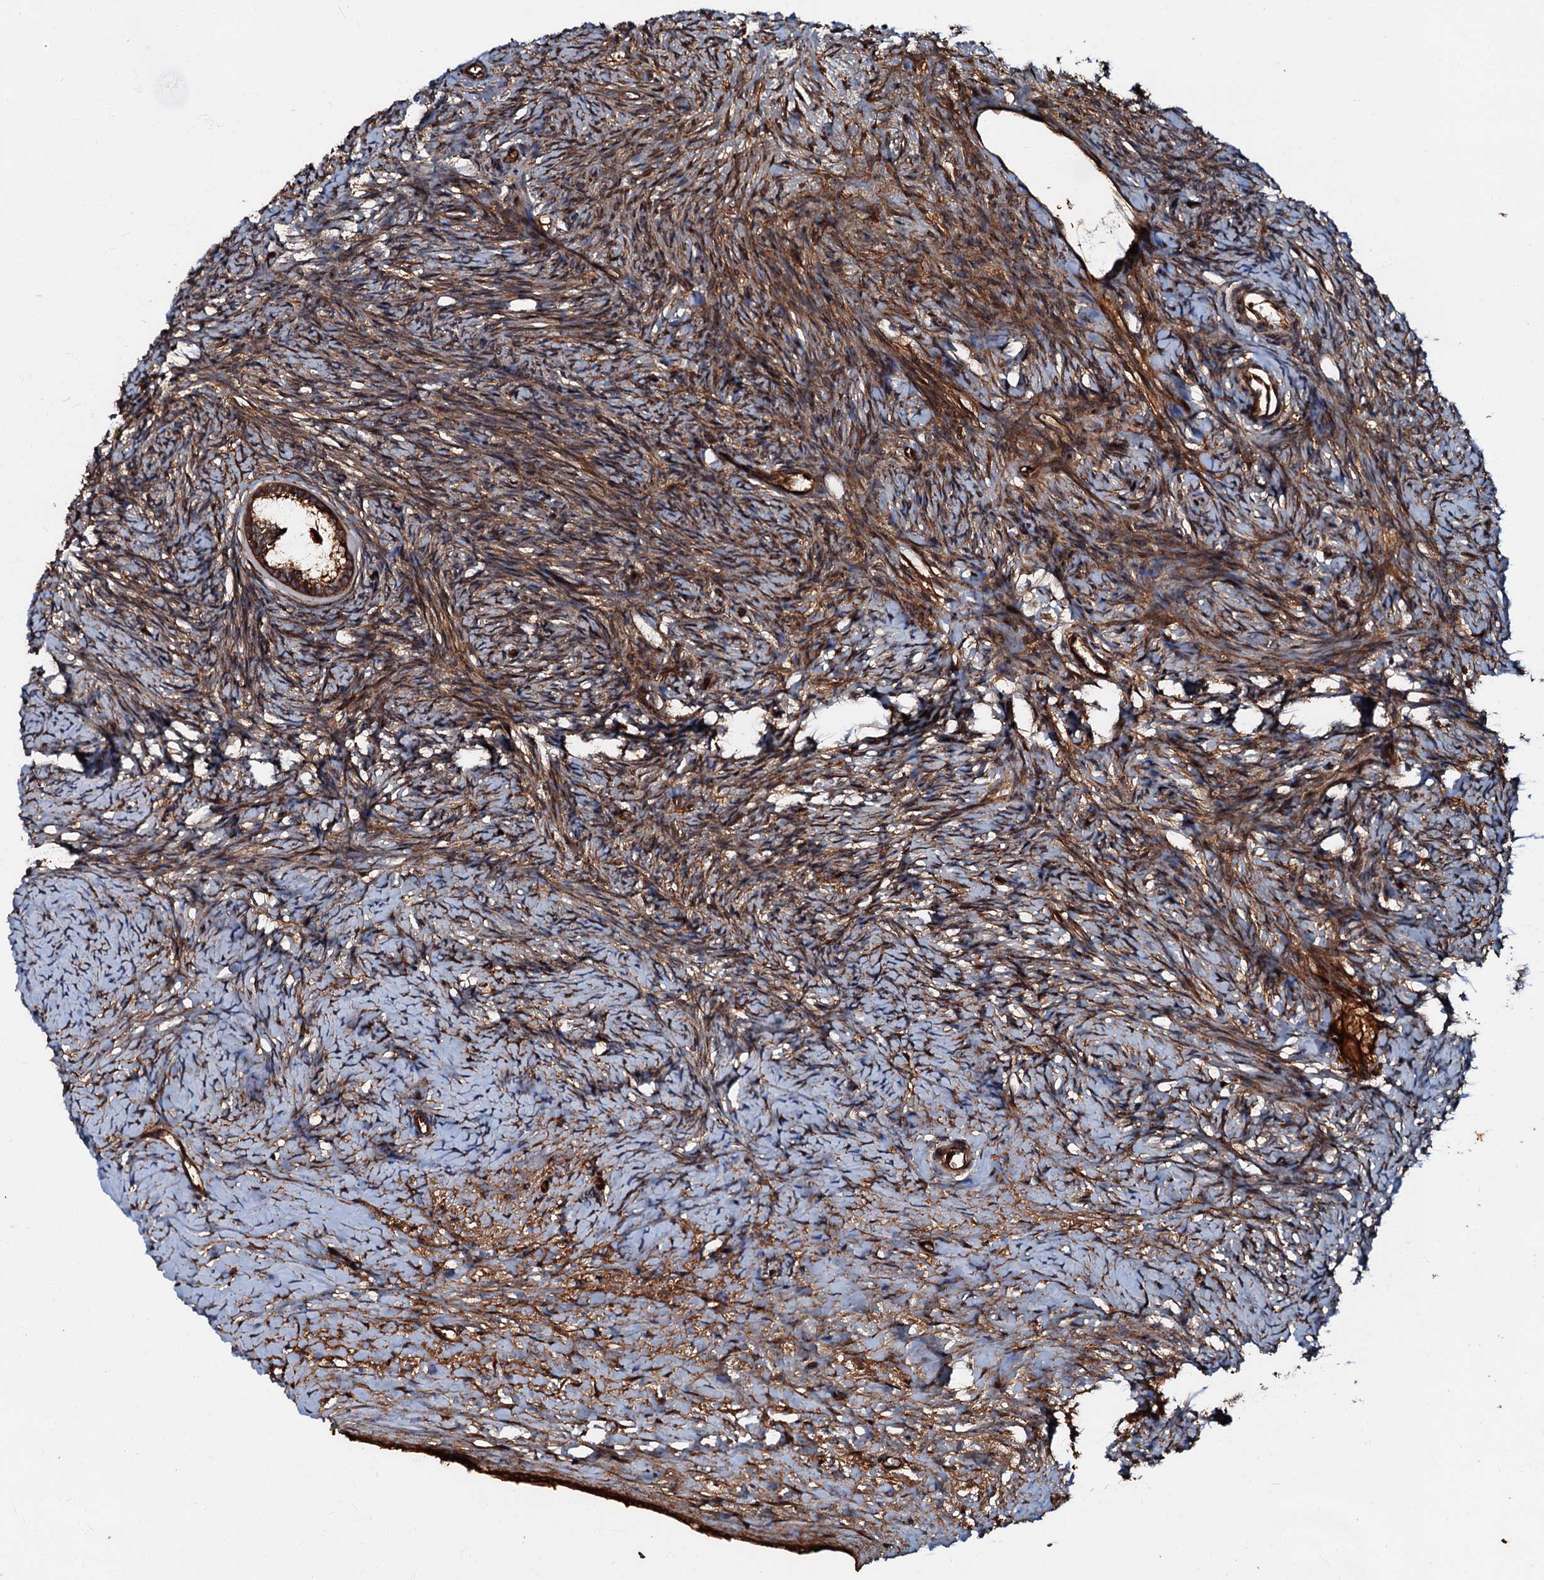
{"staining": {"intensity": "strong", "quantity": ">75%", "location": "cytoplasmic/membranous"}, "tissue": "ovary", "cell_type": "Ovarian stroma cells", "image_type": "normal", "snomed": [{"axis": "morphology", "description": "Normal tissue, NOS"}, {"axis": "morphology", "description": "Developmental malformation"}, {"axis": "topography", "description": "Ovary"}], "caption": "A high-resolution micrograph shows IHC staining of benign ovary, which demonstrates strong cytoplasmic/membranous staining in approximately >75% of ovarian stroma cells. (brown staining indicates protein expression, while blue staining denotes nuclei).", "gene": "BLOC1S6", "patient": {"sex": "female", "age": 39}}